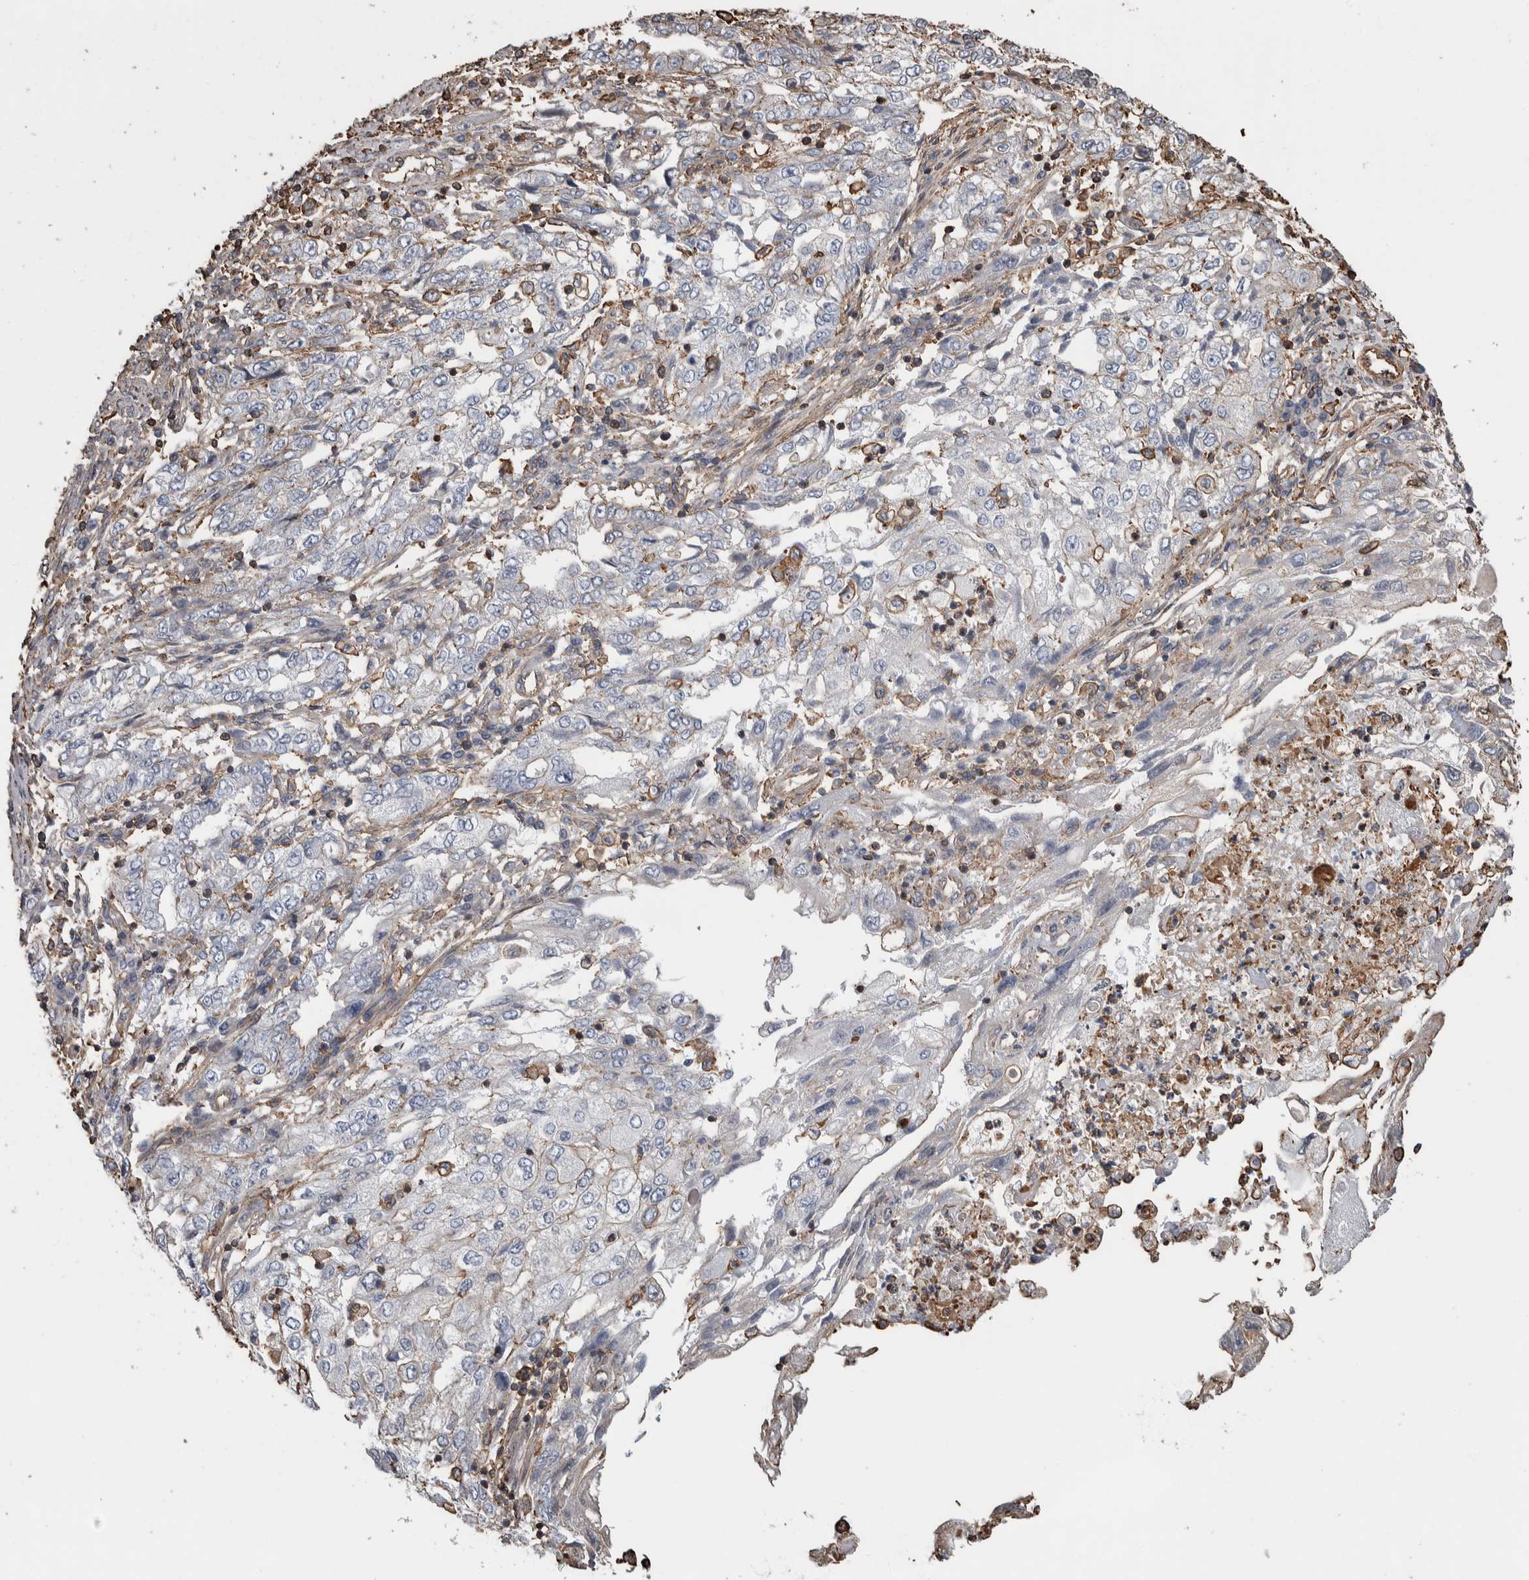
{"staining": {"intensity": "weak", "quantity": "<25%", "location": "cytoplasmic/membranous"}, "tissue": "endometrial cancer", "cell_type": "Tumor cells", "image_type": "cancer", "snomed": [{"axis": "morphology", "description": "Adenocarcinoma, NOS"}, {"axis": "topography", "description": "Endometrium"}], "caption": "Tumor cells show no significant protein positivity in adenocarcinoma (endometrial).", "gene": "ENPP2", "patient": {"sex": "female", "age": 49}}